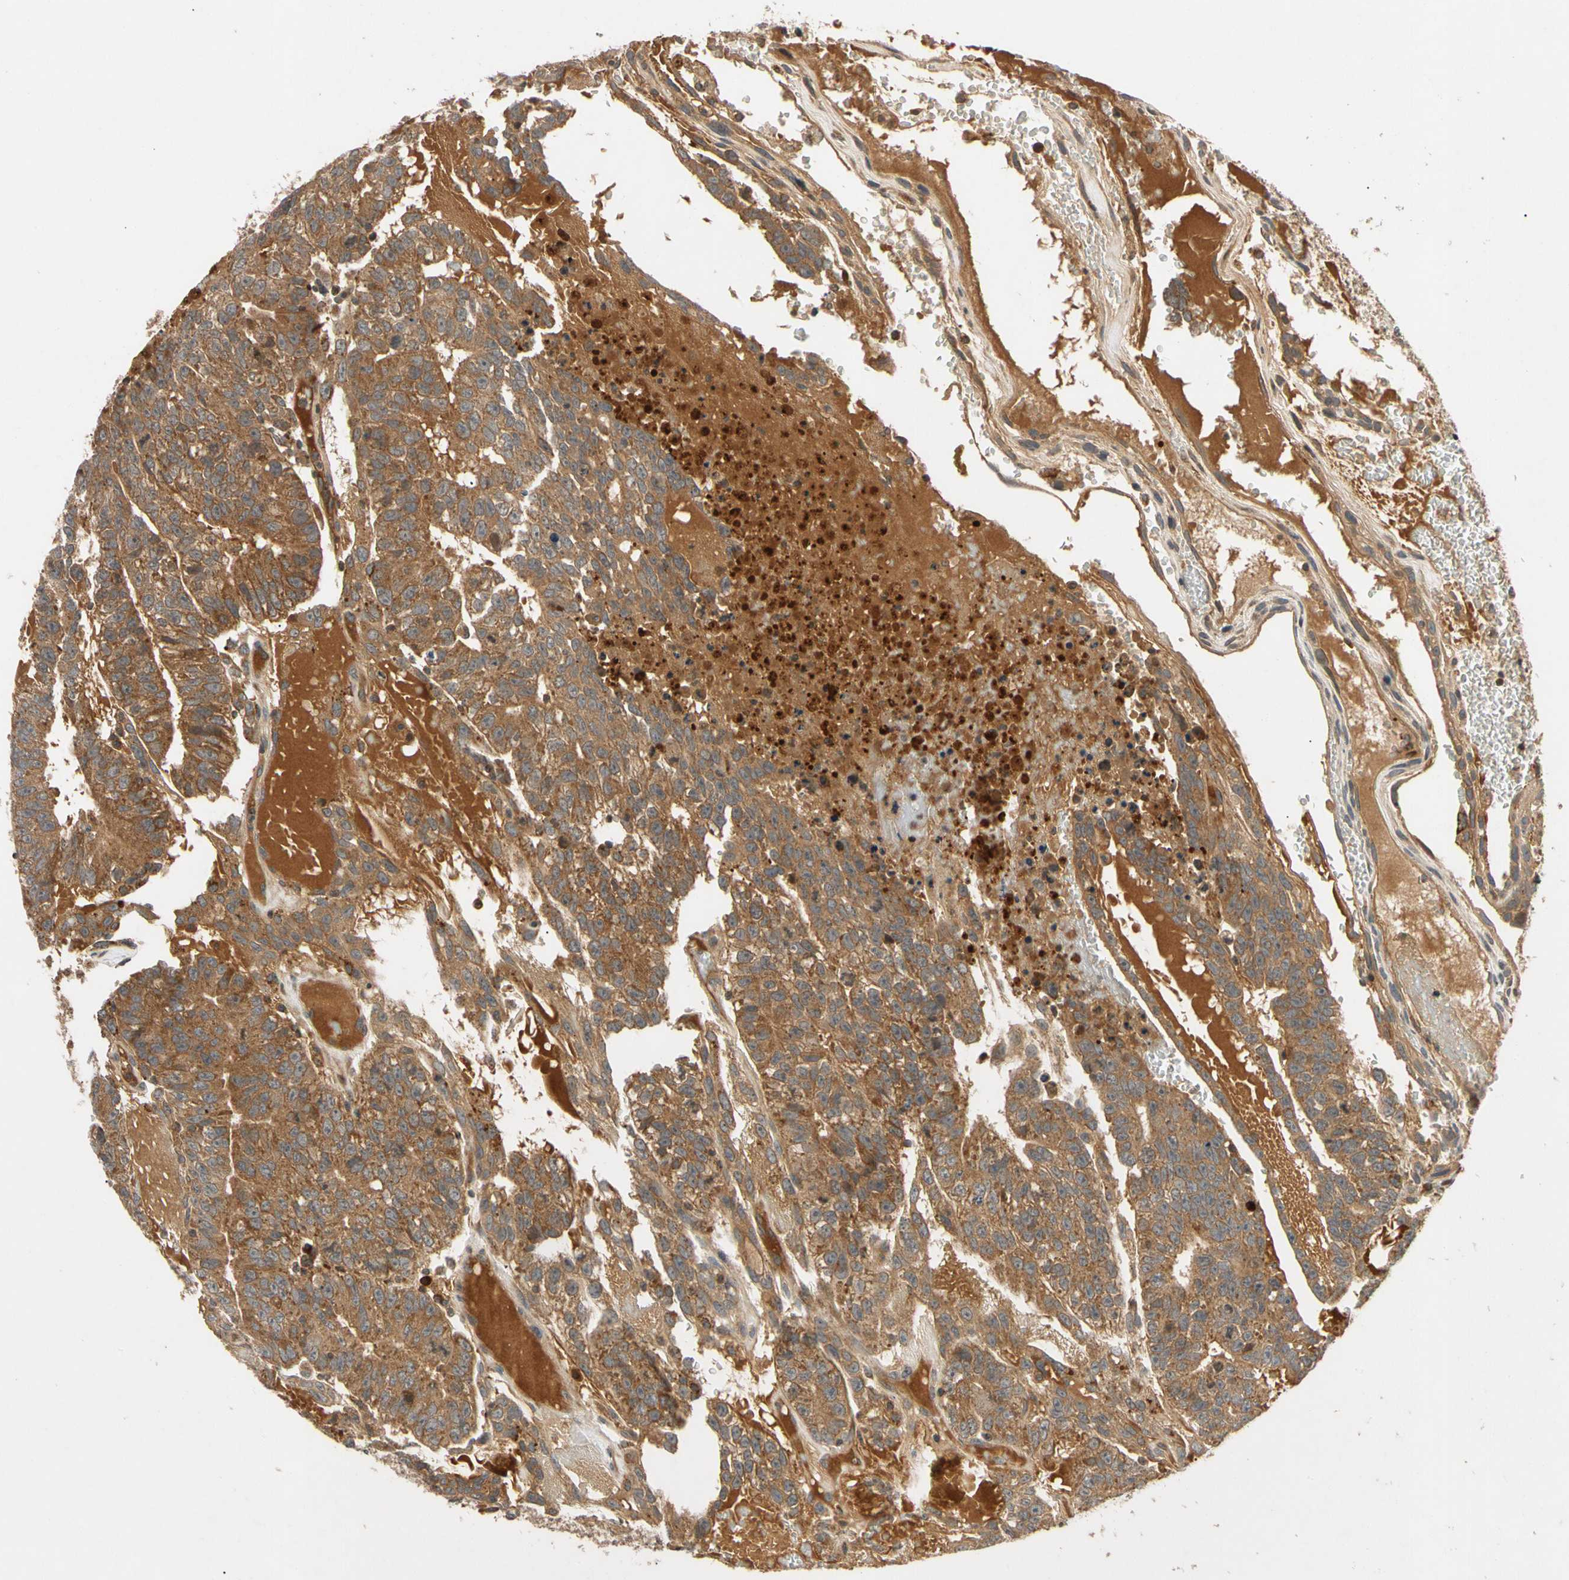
{"staining": {"intensity": "strong", "quantity": ">75%", "location": "cytoplasmic/membranous"}, "tissue": "testis cancer", "cell_type": "Tumor cells", "image_type": "cancer", "snomed": [{"axis": "morphology", "description": "Seminoma, NOS"}, {"axis": "morphology", "description": "Carcinoma, Embryonal, NOS"}, {"axis": "topography", "description": "Testis"}], "caption": "High-power microscopy captured an immunohistochemistry (IHC) image of testis embryonal carcinoma, revealing strong cytoplasmic/membranous positivity in approximately >75% of tumor cells.", "gene": "MRPS22", "patient": {"sex": "male", "age": 52}}